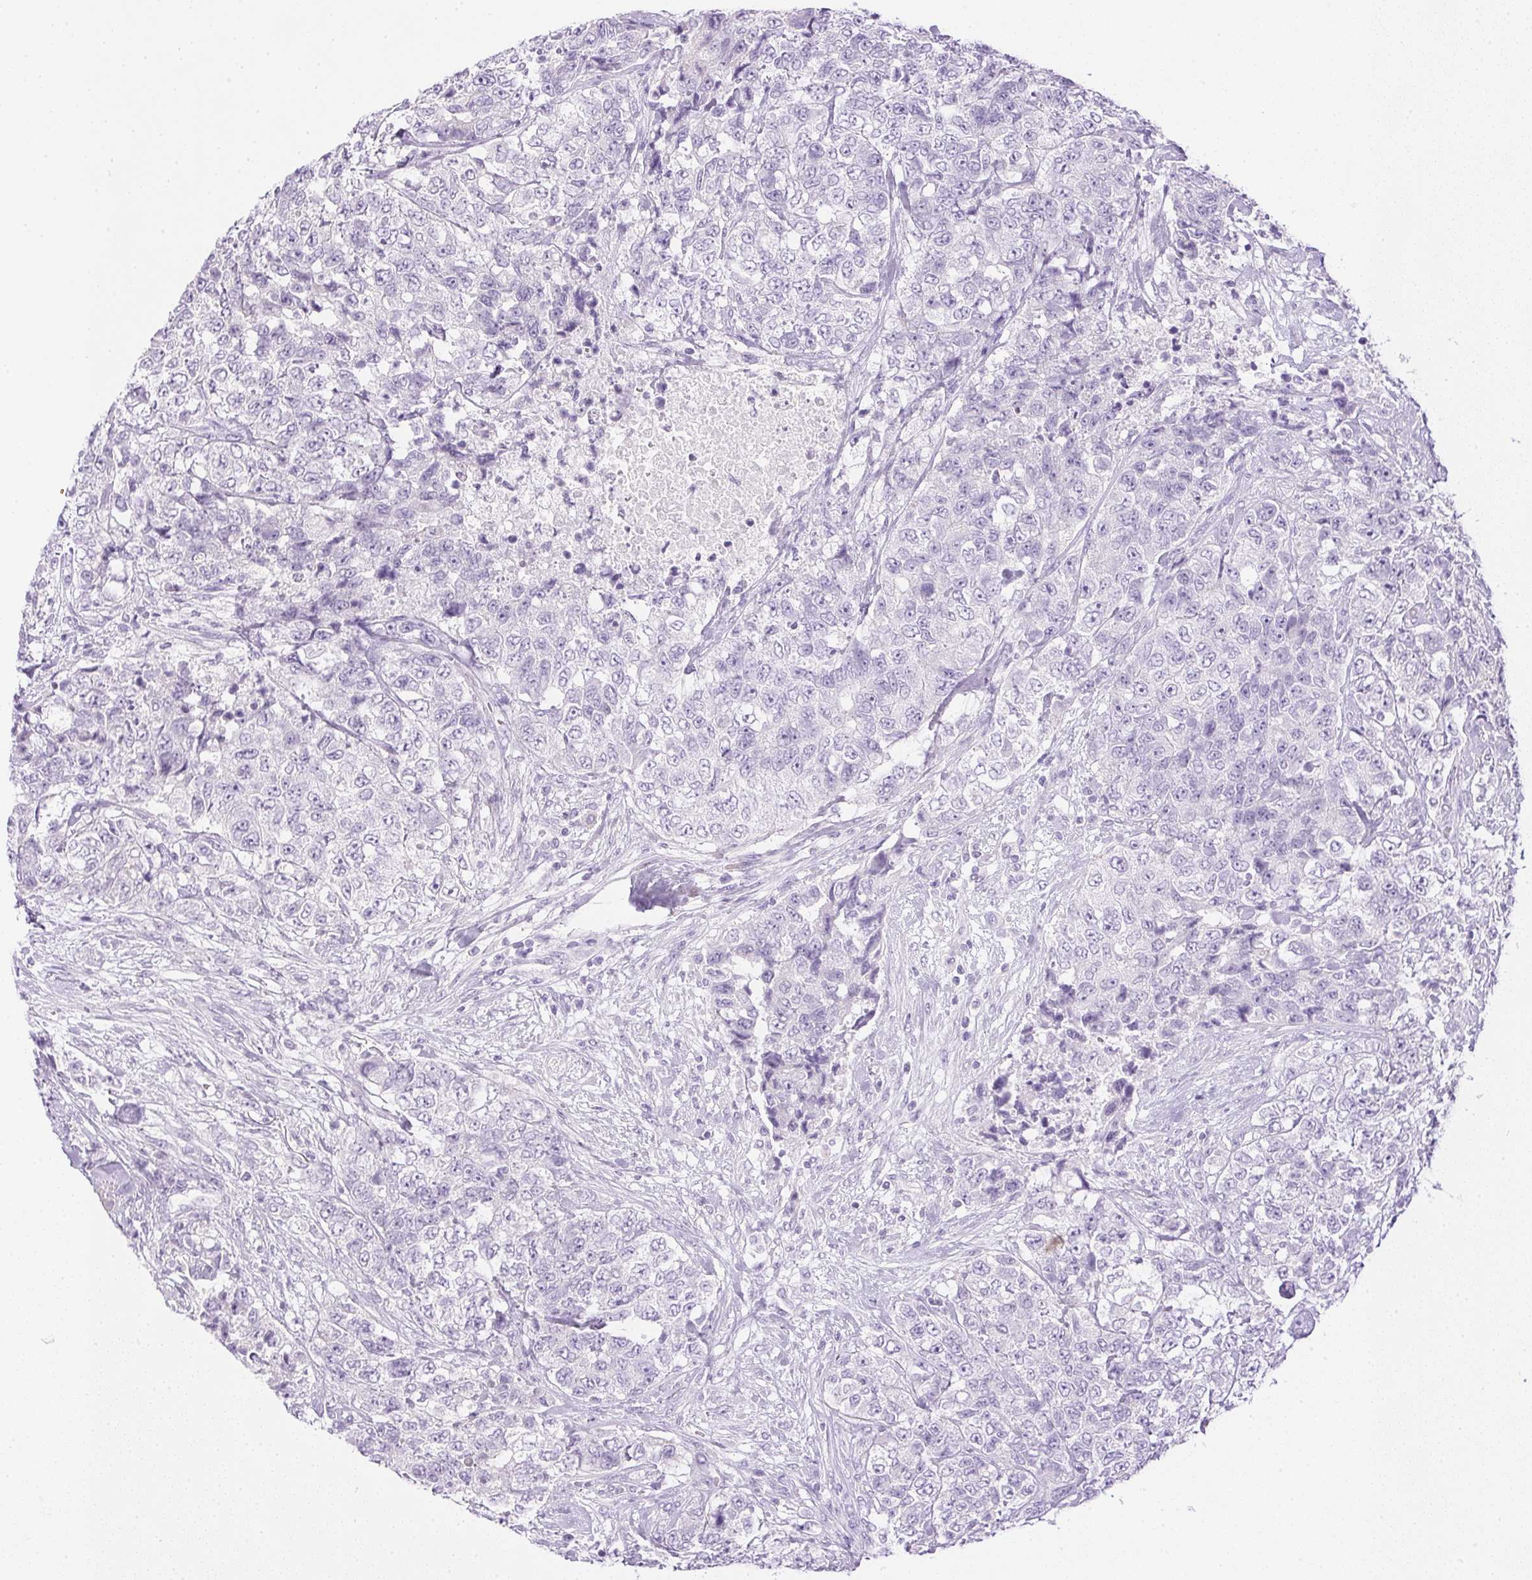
{"staining": {"intensity": "negative", "quantity": "none", "location": "none"}, "tissue": "urothelial cancer", "cell_type": "Tumor cells", "image_type": "cancer", "snomed": [{"axis": "morphology", "description": "Urothelial carcinoma, High grade"}, {"axis": "topography", "description": "Urinary bladder"}], "caption": "Photomicrograph shows no protein expression in tumor cells of urothelial cancer tissue.", "gene": "CTRL", "patient": {"sex": "female", "age": 78}}